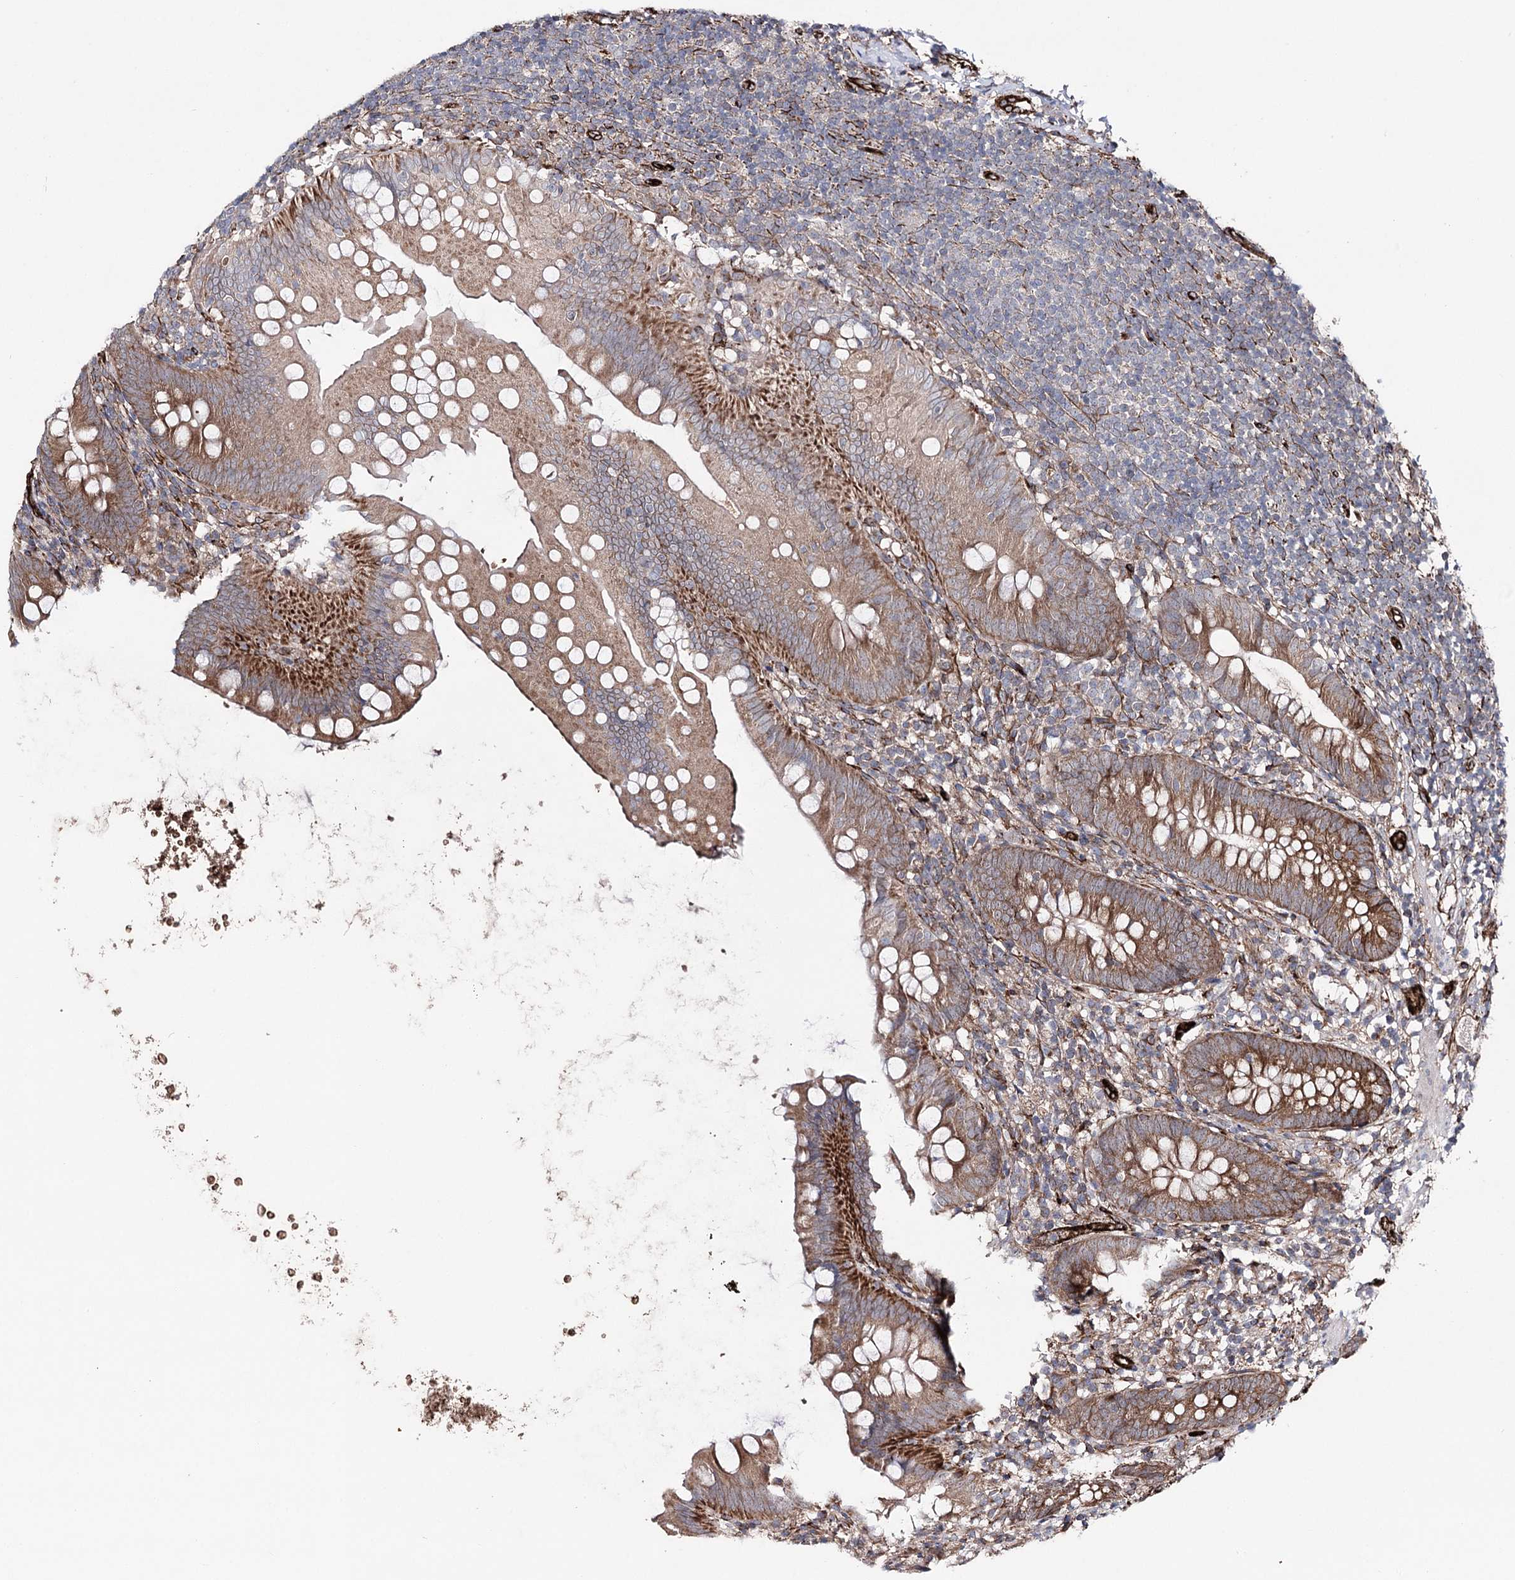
{"staining": {"intensity": "strong", "quantity": ">75%", "location": "cytoplasmic/membranous"}, "tissue": "appendix", "cell_type": "Glandular cells", "image_type": "normal", "snomed": [{"axis": "morphology", "description": "Normal tissue, NOS"}, {"axis": "topography", "description": "Appendix"}], "caption": "DAB (3,3'-diaminobenzidine) immunohistochemical staining of benign human appendix shows strong cytoplasmic/membranous protein positivity in approximately >75% of glandular cells. (IHC, brightfield microscopy, high magnification).", "gene": "MIB1", "patient": {"sex": "female", "age": 62}}